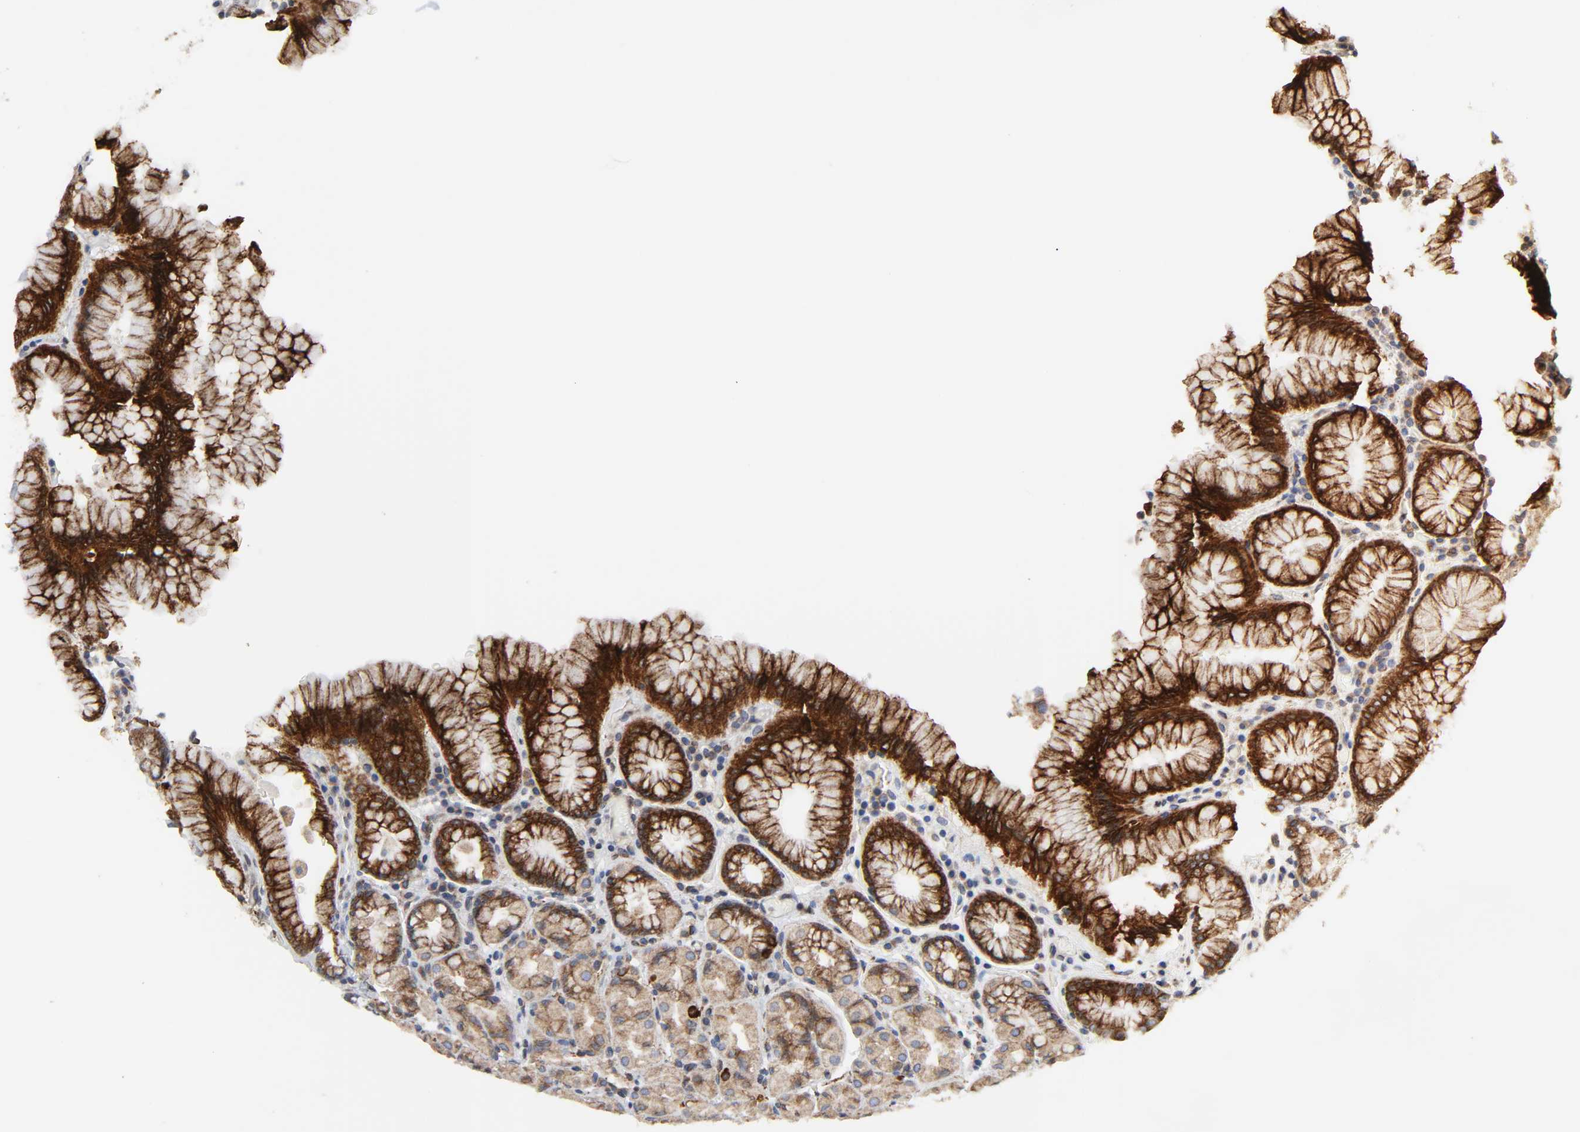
{"staining": {"intensity": "strong", "quantity": ">75%", "location": "cytoplasmic/membranous"}, "tissue": "stomach", "cell_type": "Glandular cells", "image_type": "normal", "snomed": [{"axis": "morphology", "description": "Normal tissue, NOS"}, {"axis": "topography", "description": "Stomach, lower"}], "caption": "Immunohistochemistry (IHC) micrograph of normal stomach: human stomach stained using IHC exhibits high levels of strong protein expression localized specifically in the cytoplasmic/membranous of glandular cells, appearing as a cytoplasmic/membranous brown color.", "gene": "POR", "patient": {"sex": "male", "age": 56}}